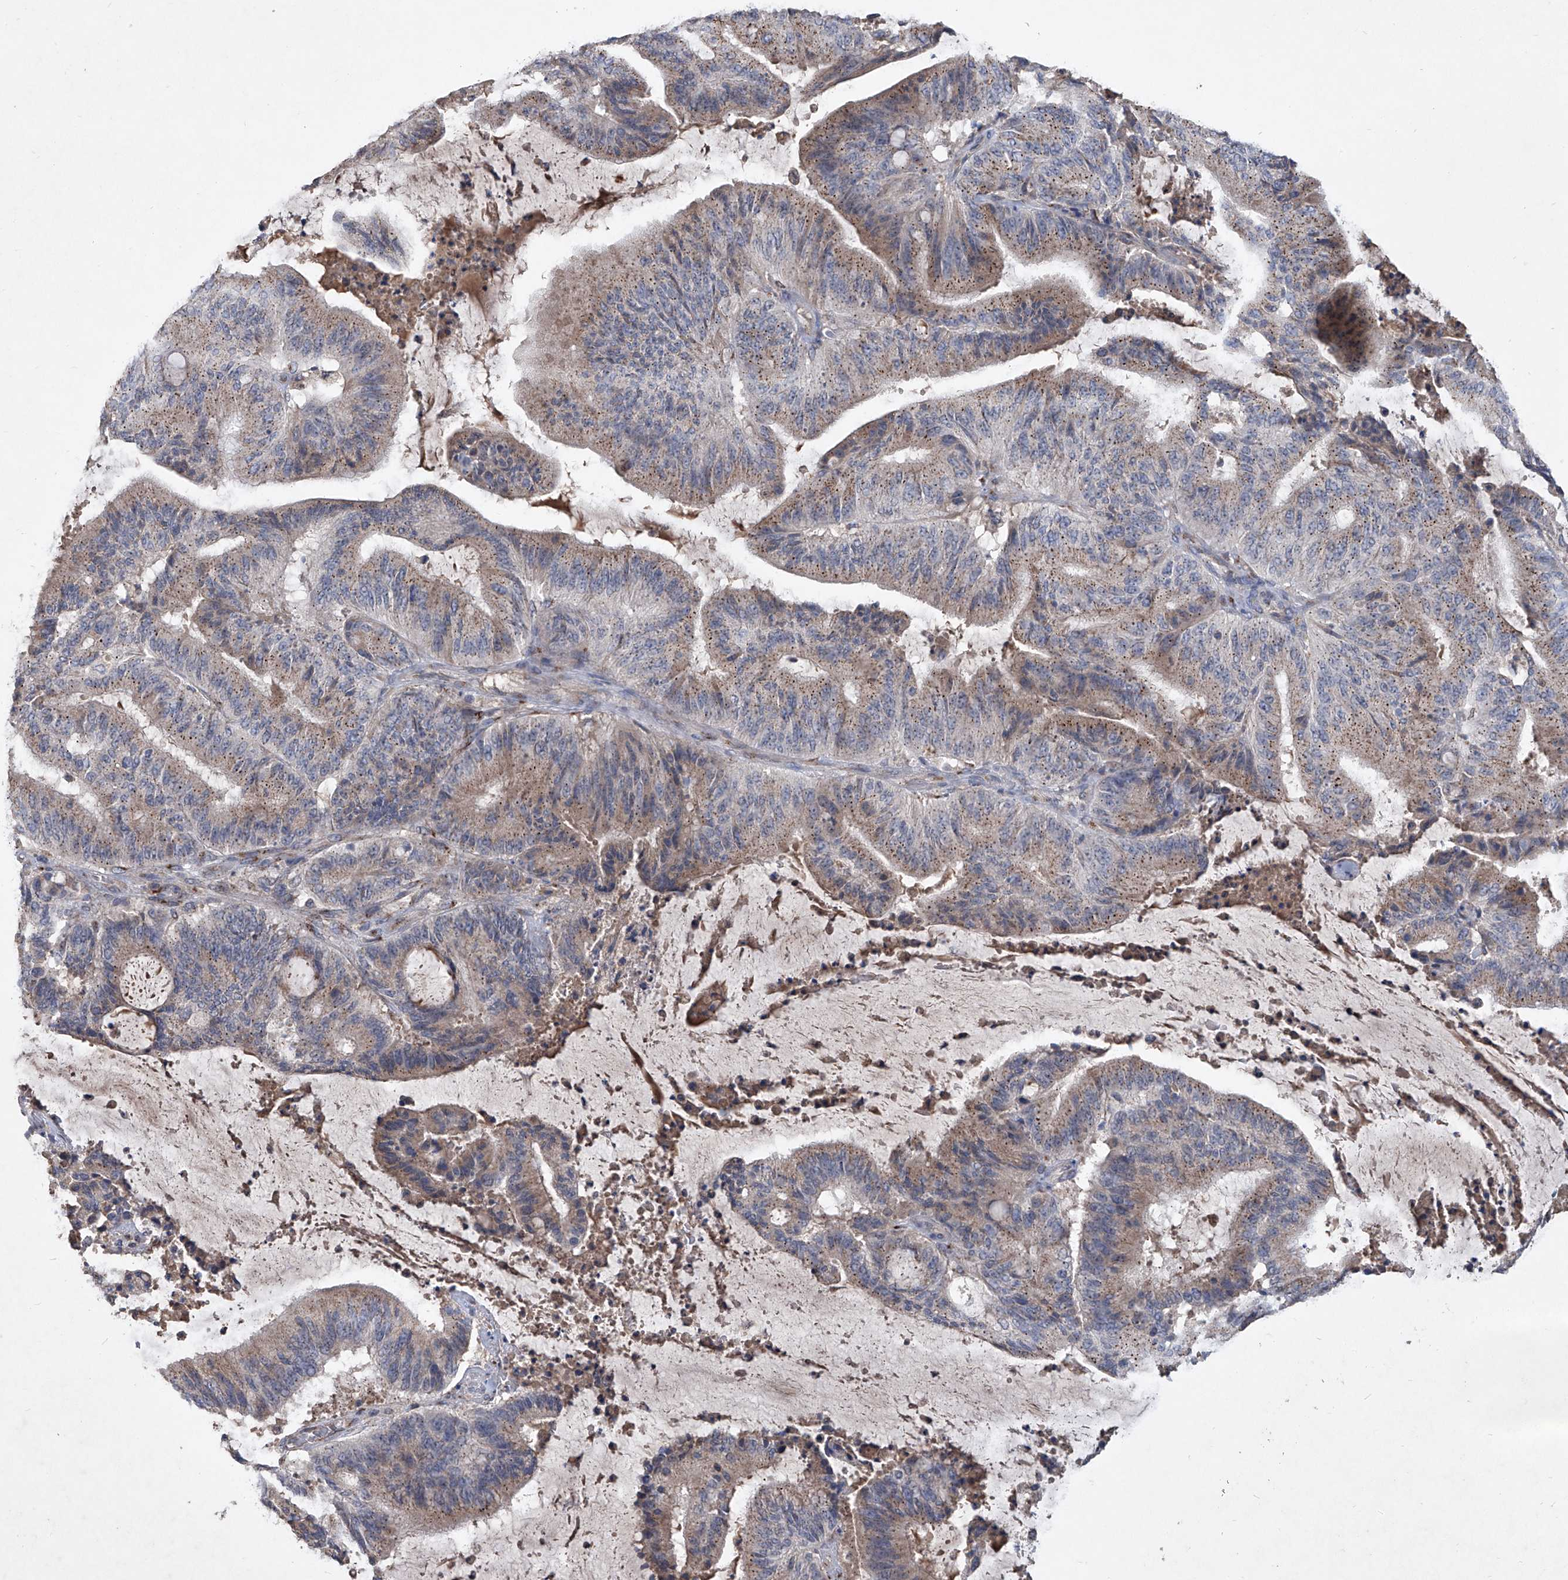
{"staining": {"intensity": "weak", "quantity": ">75%", "location": "cytoplasmic/membranous"}, "tissue": "liver cancer", "cell_type": "Tumor cells", "image_type": "cancer", "snomed": [{"axis": "morphology", "description": "Normal tissue, NOS"}, {"axis": "morphology", "description": "Cholangiocarcinoma"}, {"axis": "topography", "description": "Liver"}, {"axis": "topography", "description": "Peripheral nerve tissue"}], "caption": "About >75% of tumor cells in human liver cancer (cholangiocarcinoma) show weak cytoplasmic/membranous protein staining as visualized by brown immunohistochemical staining.", "gene": "PCSK5", "patient": {"sex": "female", "age": 73}}